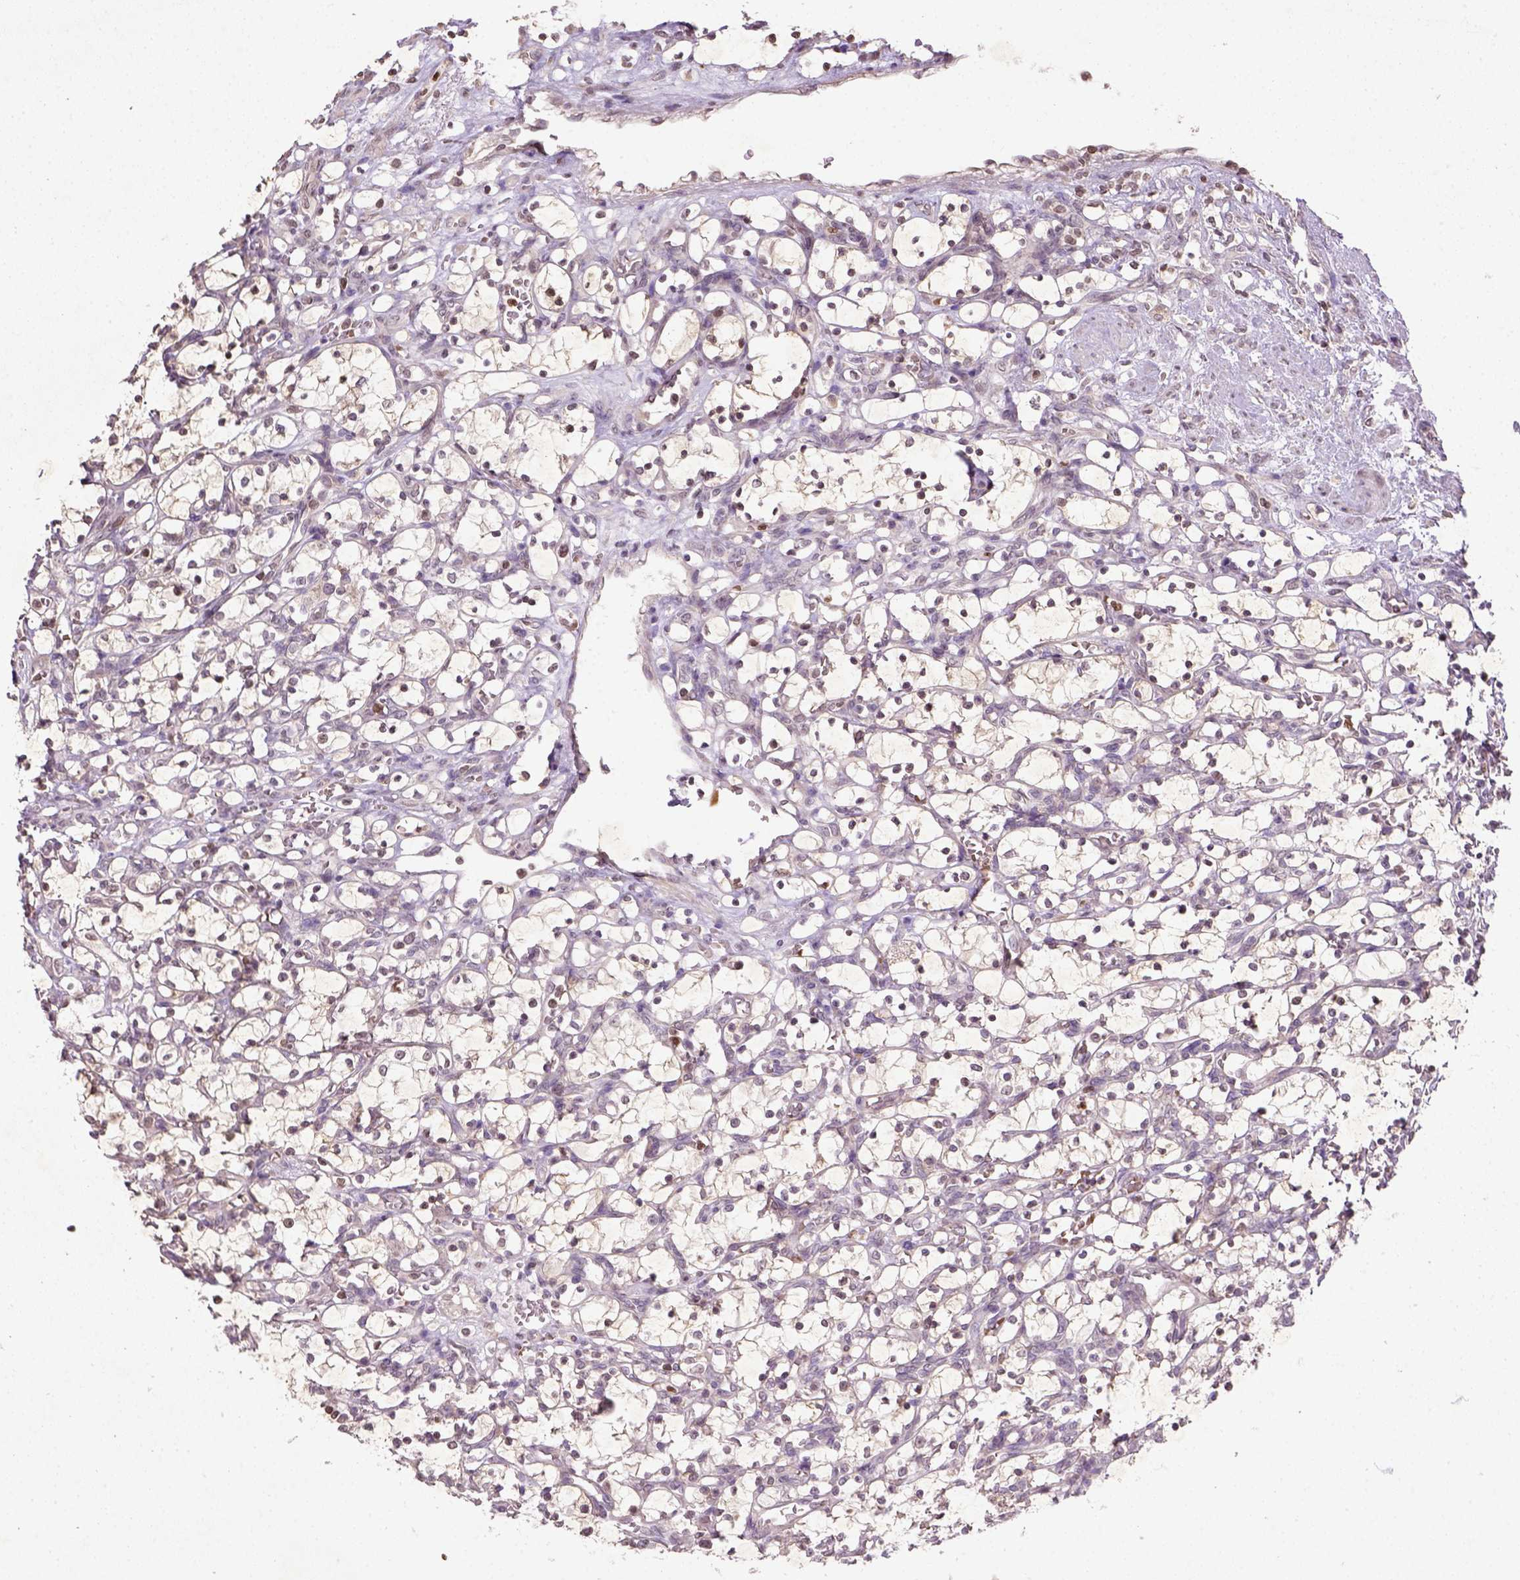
{"staining": {"intensity": "weak", "quantity": ">75%", "location": "cytoplasmic/membranous"}, "tissue": "renal cancer", "cell_type": "Tumor cells", "image_type": "cancer", "snomed": [{"axis": "morphology", "description": "Adenocarcinoma, NOS"}, {"axis": "topography", "description": "Kidney"}], "caption": "Renal cancer (adenocarcinoma) stained with DAB (3,3'-diaminobenzidine) immunohistochemistry (IHC) displays low levels of weak cytoplasmic/membranous expression in approximately >75% of tumor cells. (DAB IHC with brightfield microscopy, high magnification).", "gene": "NUDT3", "patient": {"sex": "female", "age": 69}}